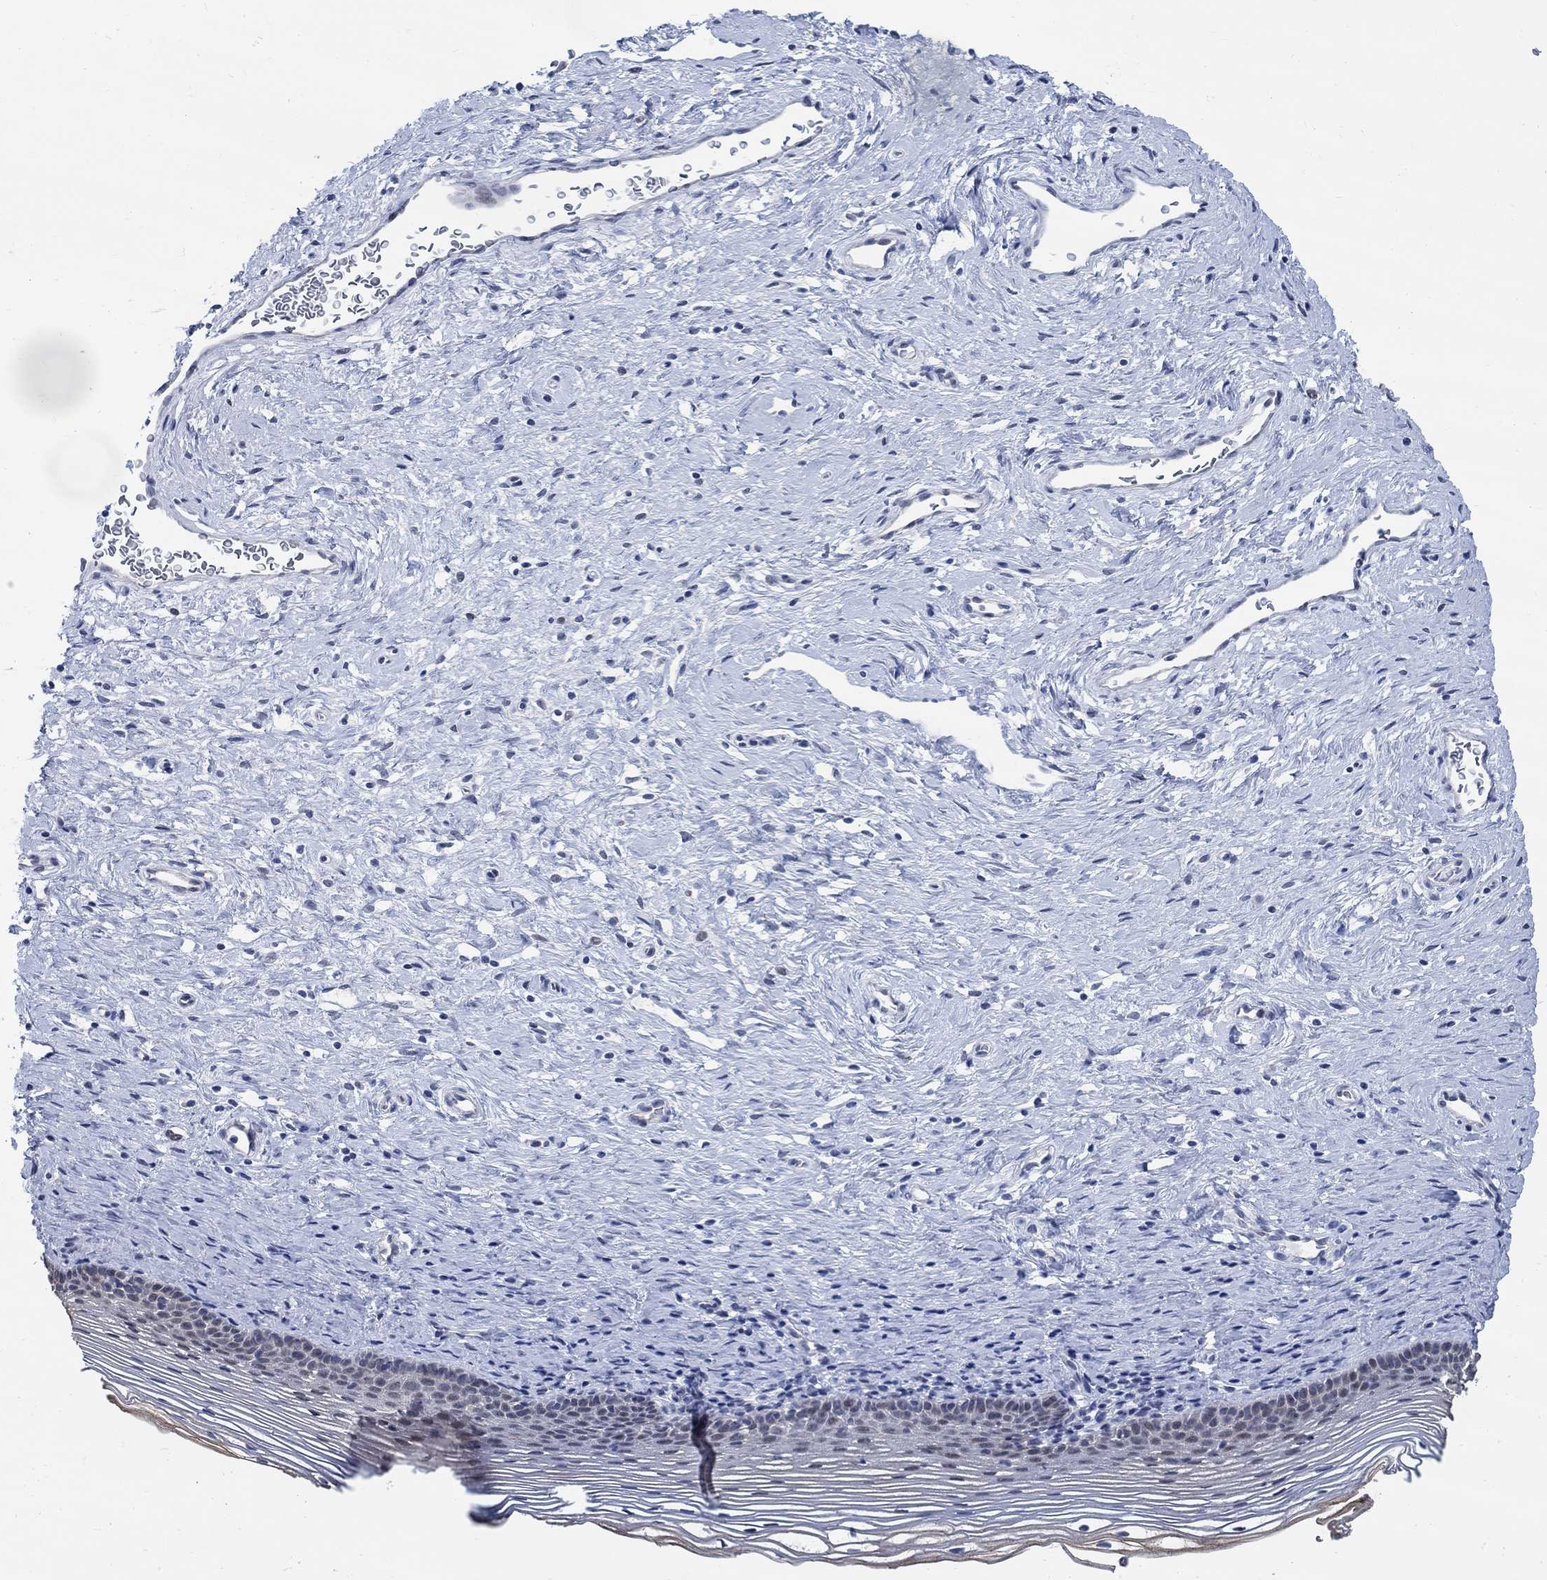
{"staining": {"intensity": "negative", "quantity": "none", "location": "none"}, "tissue": "cervix", "cell_type": "Glandular cells", "image_type": "normal", "snomed": [{"axis": "morphology", "description": "Normal tissue, NOS"}, {"axis": "topography", "description": "Cervix"}], "caption": "Immunohistochemistry of normal human cervix displays no positivity in glandular cells.", "gene": "DLK1", "patient": {"sex": "female", "age": 39}}